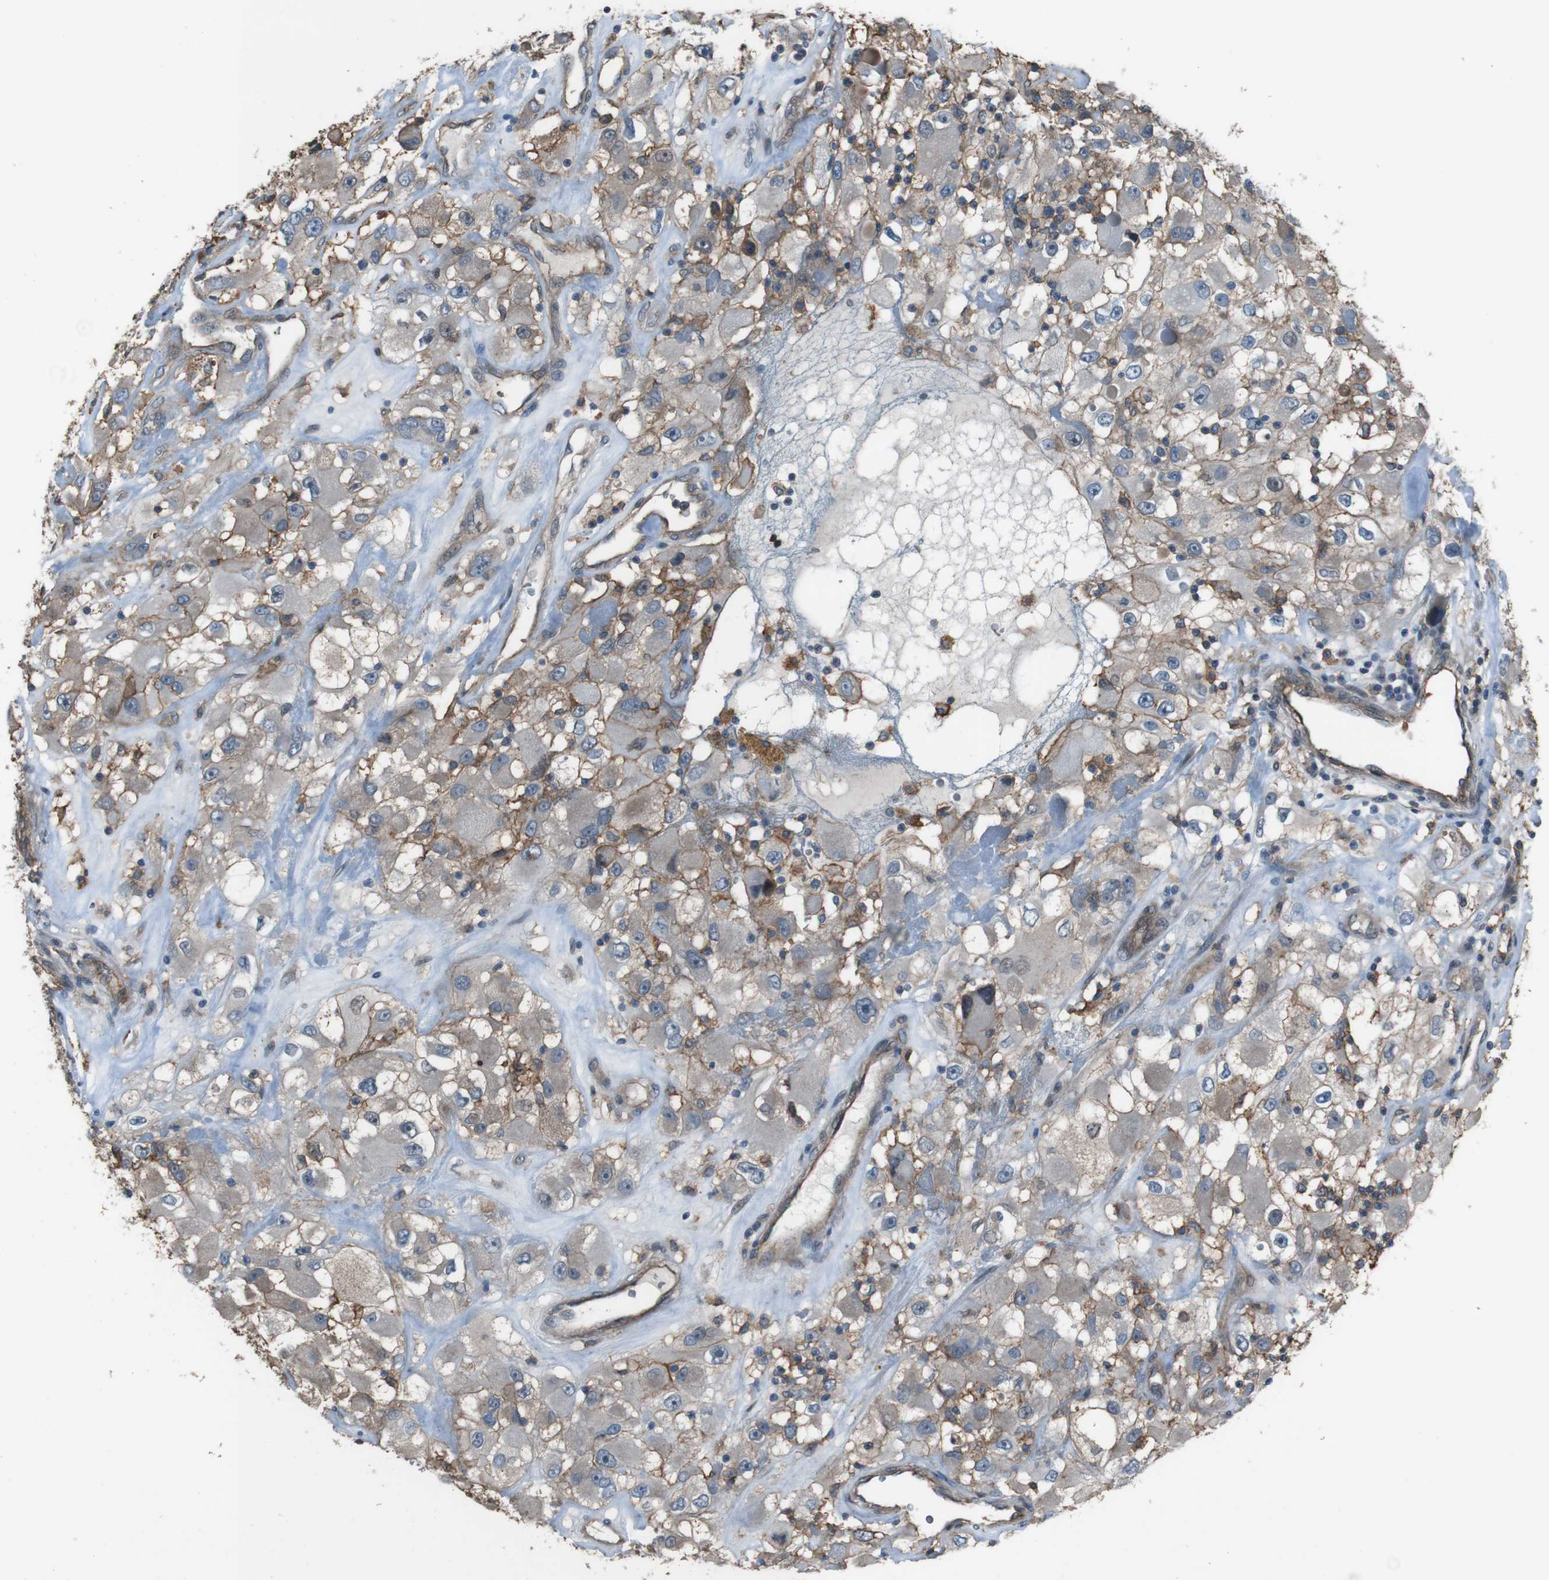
{"staining": {"intensity": "moderate", "quantity": ">75%", "location": "cytoplasmic/membranous"}, "tissue": "renal cancer", "cell_type": "Tumor cells", "image_type": "cancer", "snomed": [{"axis": "morphology", "description": "Adenocarcinoma, NOS"}, {"axis": "topography", "description": "Kidney"}], "caption": "Moderate cytoplasmic/membranous protein staining is present in about >75% of tumor cells in adenocarcinoma (renal). Nuclei are stained in blue.", "gene": "ATP2B1", "patient": {"sex": "female", "age": 52}}